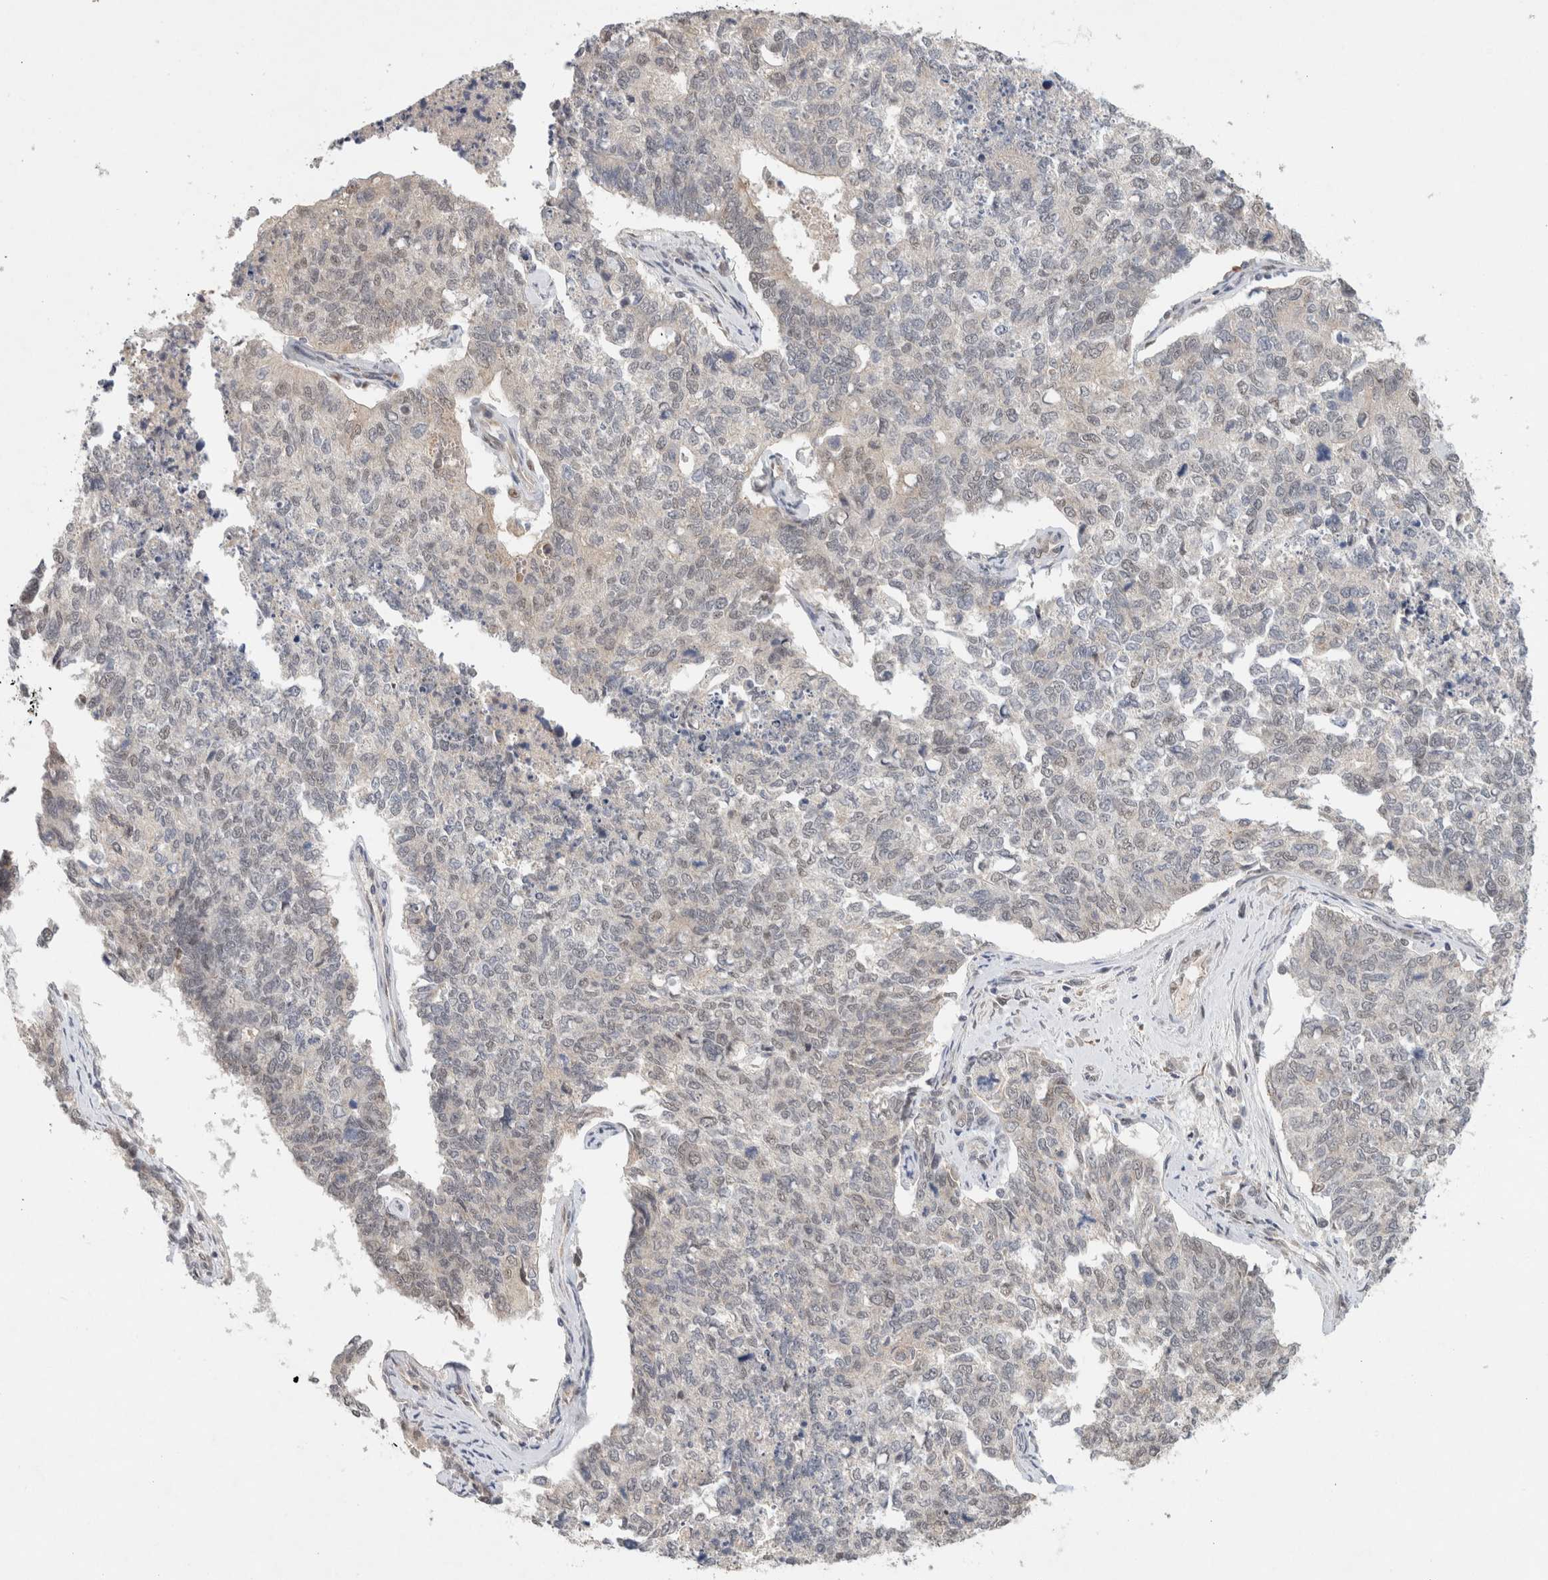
{"staining": {"intensity": "negative", "quantity": "none", "location": "none"}, "tissue": "cervical cancer", "cell_type": "Tumor cells", "image_type": "cancer", "snomed": [{"axis": "morphology", "description": "Squamous cell carcinoma, NOS"}, {"axis": "topography", "description": "Cervix"}], "caption": "The image displays no significant expression in tumor cells of squamous cell carcinoma (cervical).", "gene": "DDX42", "patient": {"sex": "female", "age": 63}}